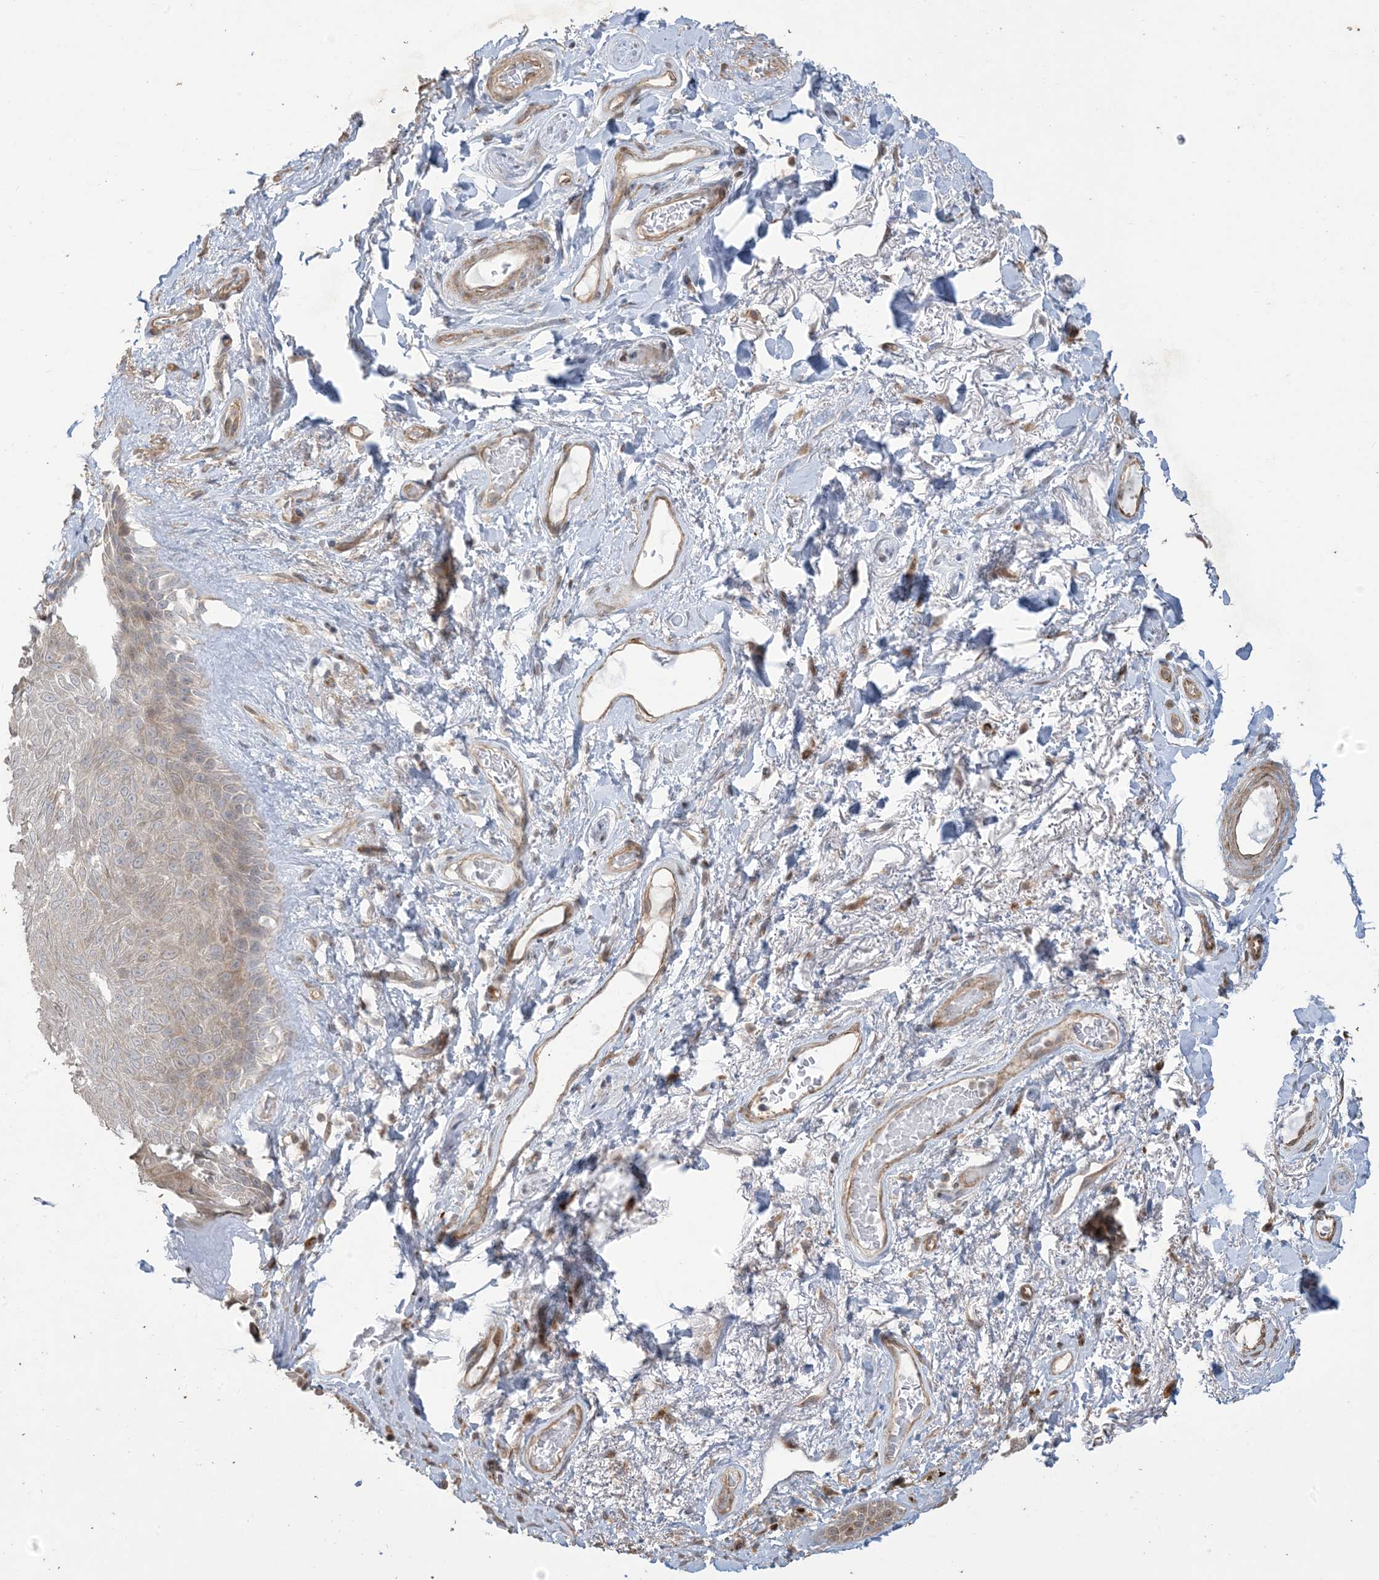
{"staining": {"intensity": "moderate", "quantity": "25%-75%", "location": "cytoplasmic/membranous"}, "tissue": "skin", "cell_type": "Epidermal cells", "image_type": "normal", "snomed": [{"axis": "morphology", "description": "Normal tissue, NOS"}, {"axis": "topography", "description": "Anal"}], "caption": "IHC photomicrograph of unremarkable skin: human skin stained using IHC shows medium levels of moderate protein expression localized specifically in the cytoplasmic/membranous of epidermal cells, appearing as a cytoplasmic/membranous brown color.", "gene": "KLHL18", "patient": {"sex": "male", "age": 74}}